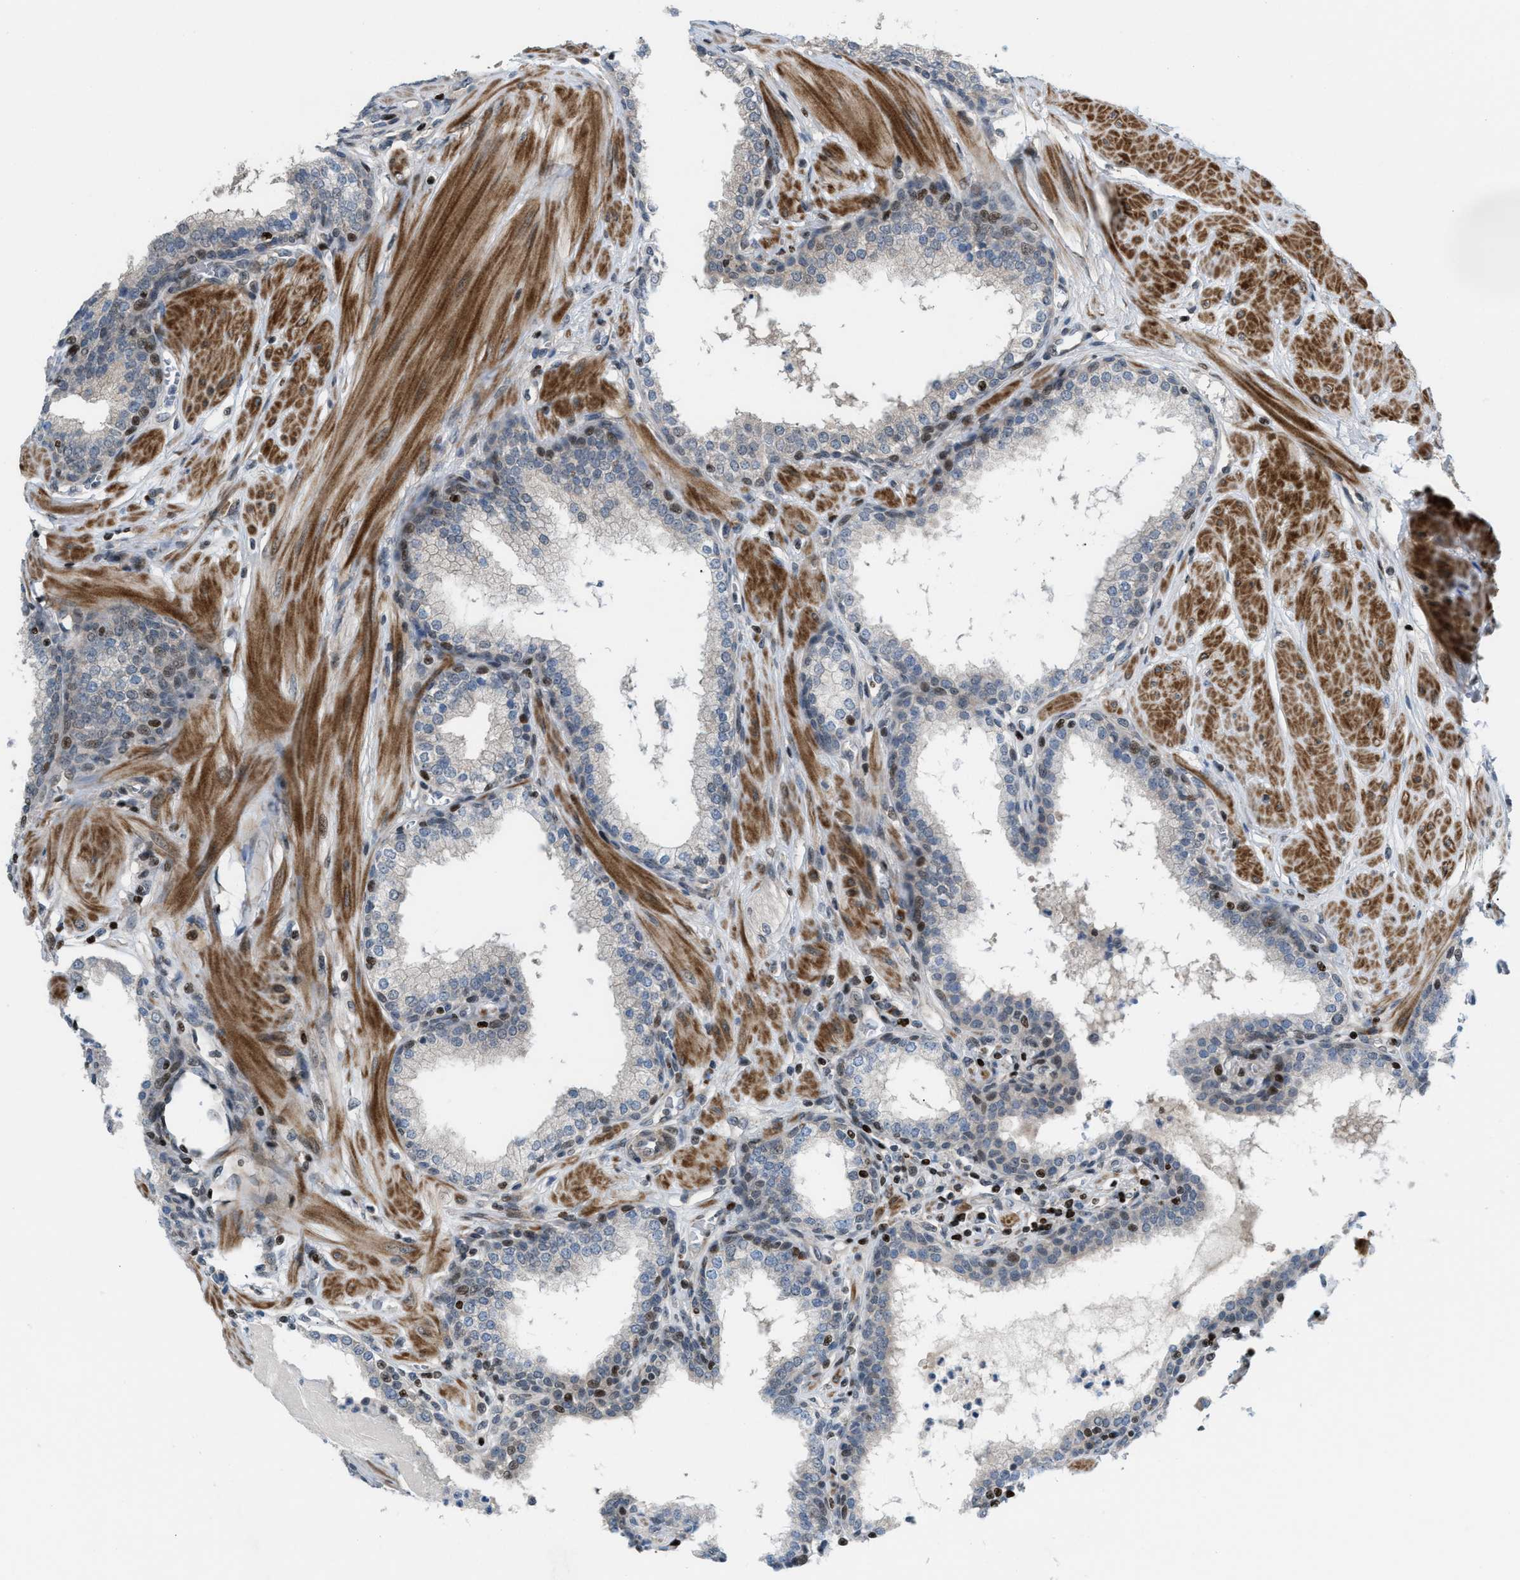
{"staining": {"intensity": "weak", "quantity": "<25%", "location": "nuclear"}, "tissue": "prostate", "cell_type": "Glandular cells", "image_type": "normal", "snomed": [{"axis": "morphology", "description": "Normal tissue, NOS"}, {"axis": "topography", "description": "Prostate"}], "caption": "The photomicrograph demonstrates no staining of glandular cells in unremarkable prostate. The staining is performed using DAB brown chromogen with nuclei counter-stained in using hematoxylin.", "gene": "ZNF276", "patient": {"sex": "male", "age": 51}}